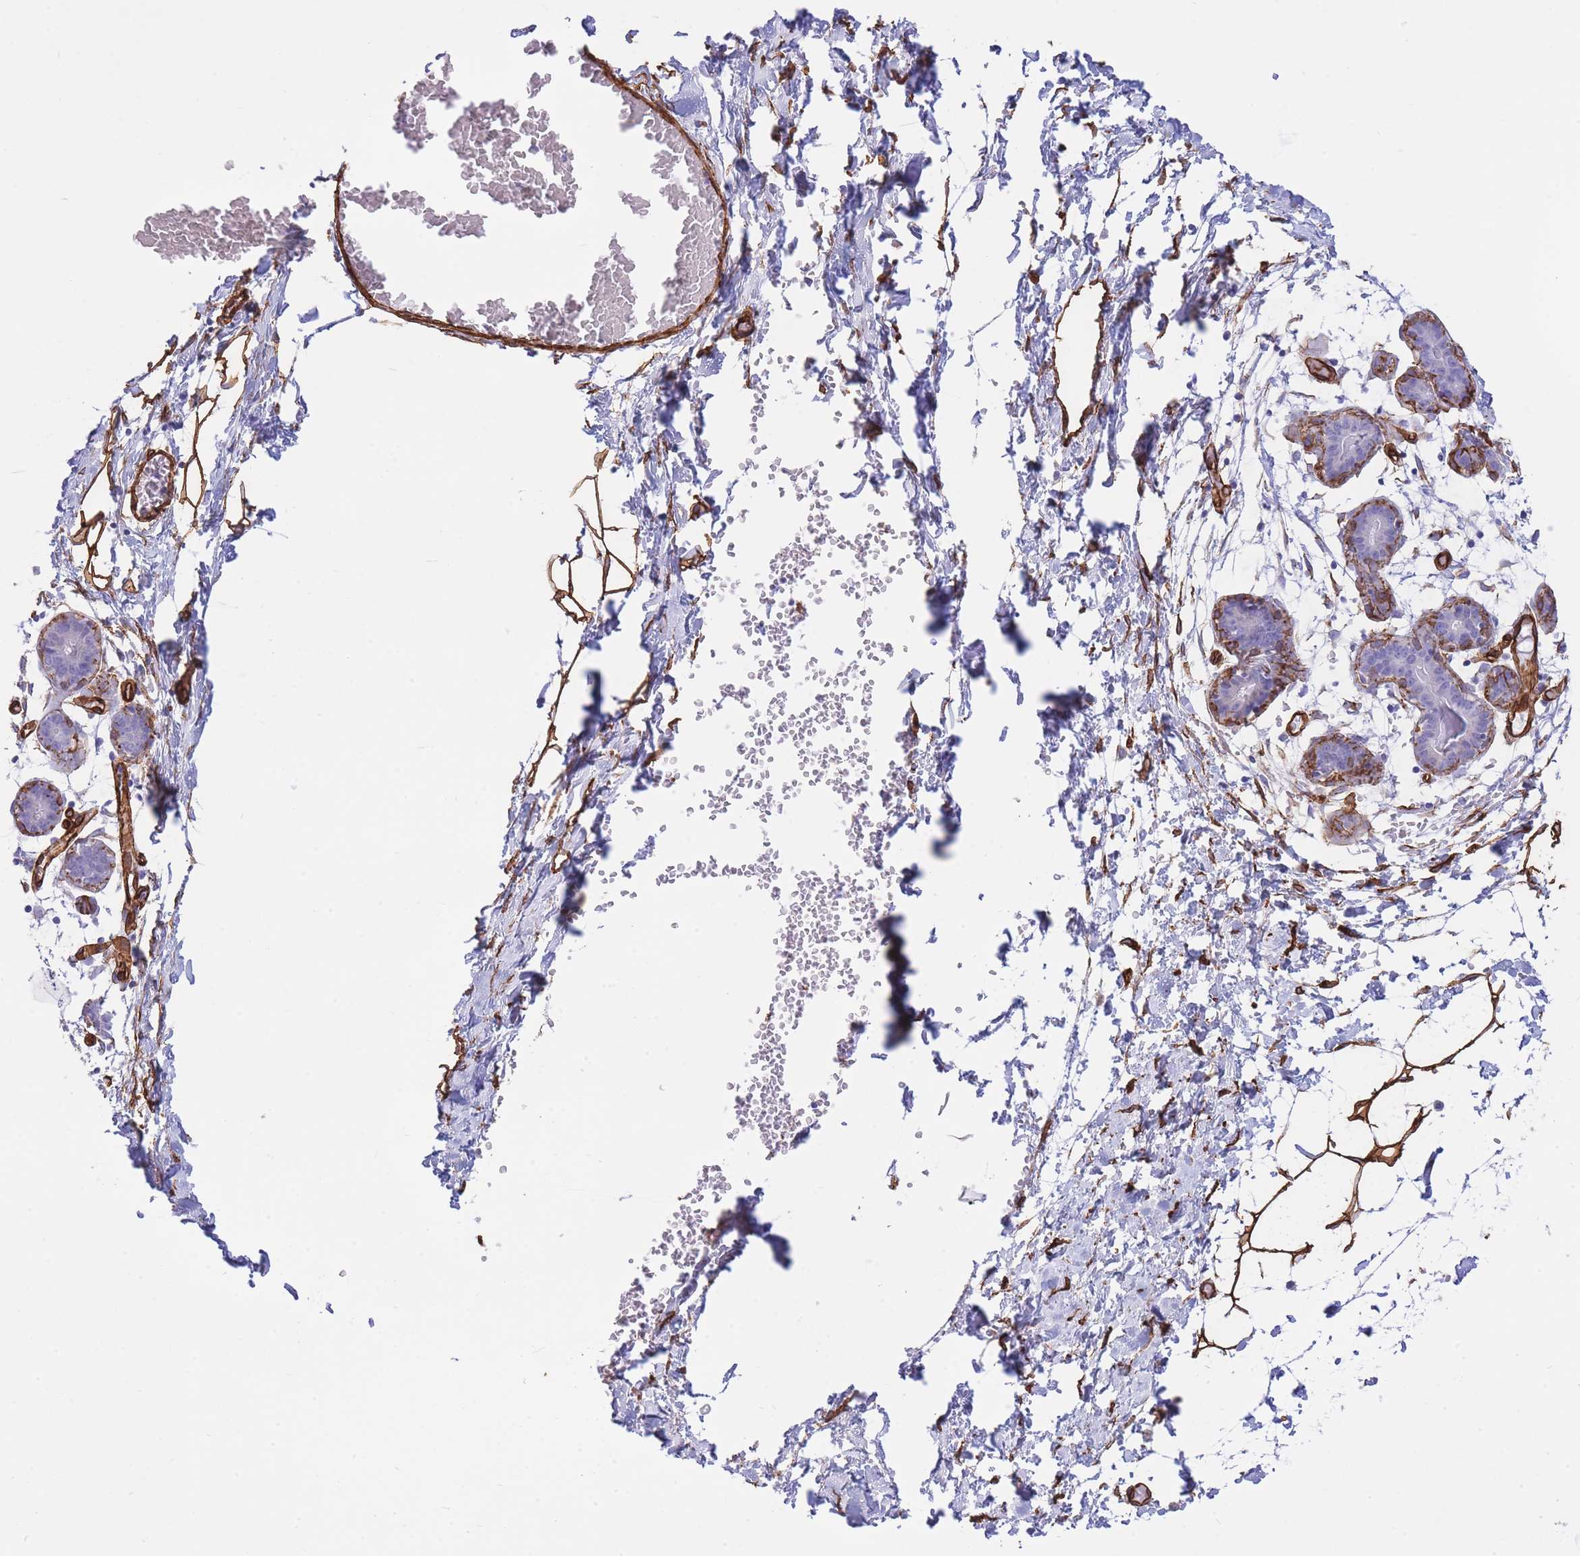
{"staining": {"intensity": "moderate", "quantity": "25%-75%", "location": "cytoplasmic/membranous"}, "tissue": "breast", "cell_type": "Adipocytes", "image_type": "normal", "snomed": [{"axis": "morphology", "description": "Normal tissue, NOS"}, {"axis": "topography", "description": "Breast"}], "caption": "Normal breast was stained to show a protein in brown. There is medium levels of moderate cytoplasmic/membranous expression in approximately 25%-75% of adipocytes. (DAB IHC, brown staining for protein, blue staining for nuclei).", "gene": "CAVIN1", "patient": {"sex": "female", "age": 27}}